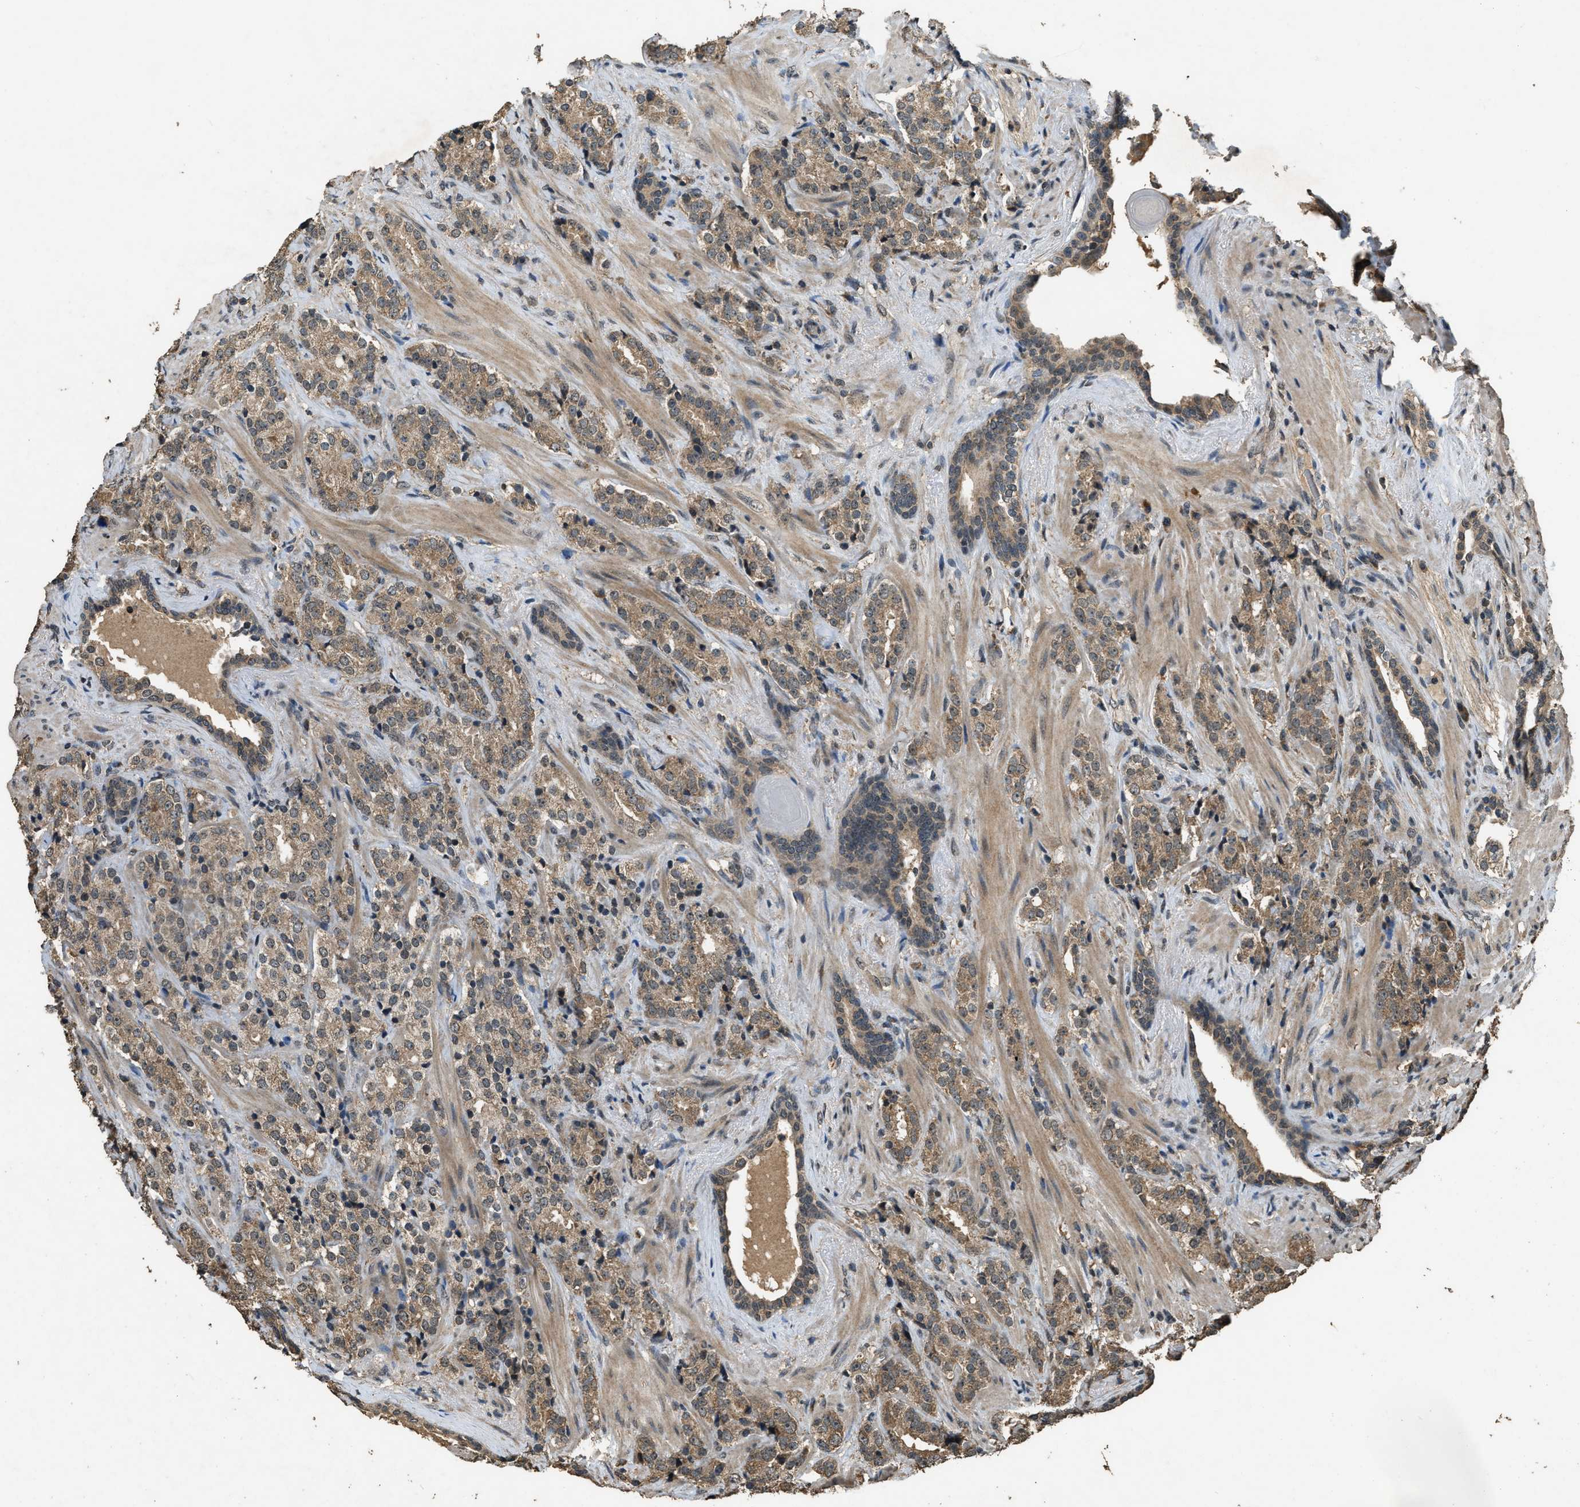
{"staining": {"intensity": "moderate", "quantity": ">75%", "location": "cytoplasmic/membranous"}, "tissue": "prostate cancer", "cell_type": "Tumor cells", "image_type": "cancer", "snomed": [{"axis": "morphology", "description": "Adenocarcinoma, High grade"}, {"axis": "topography", "description": "Prostate"}], "caption": "Moderate cytoplasmic/membranous staining for a protein is present in about >75% of tumor cells of prostate cancer (high-grade adenocarcinoma) using immunohistochemistry (IHC).", "gene": "DENND6B", "patient": {"sex": "male", "age": 71}}